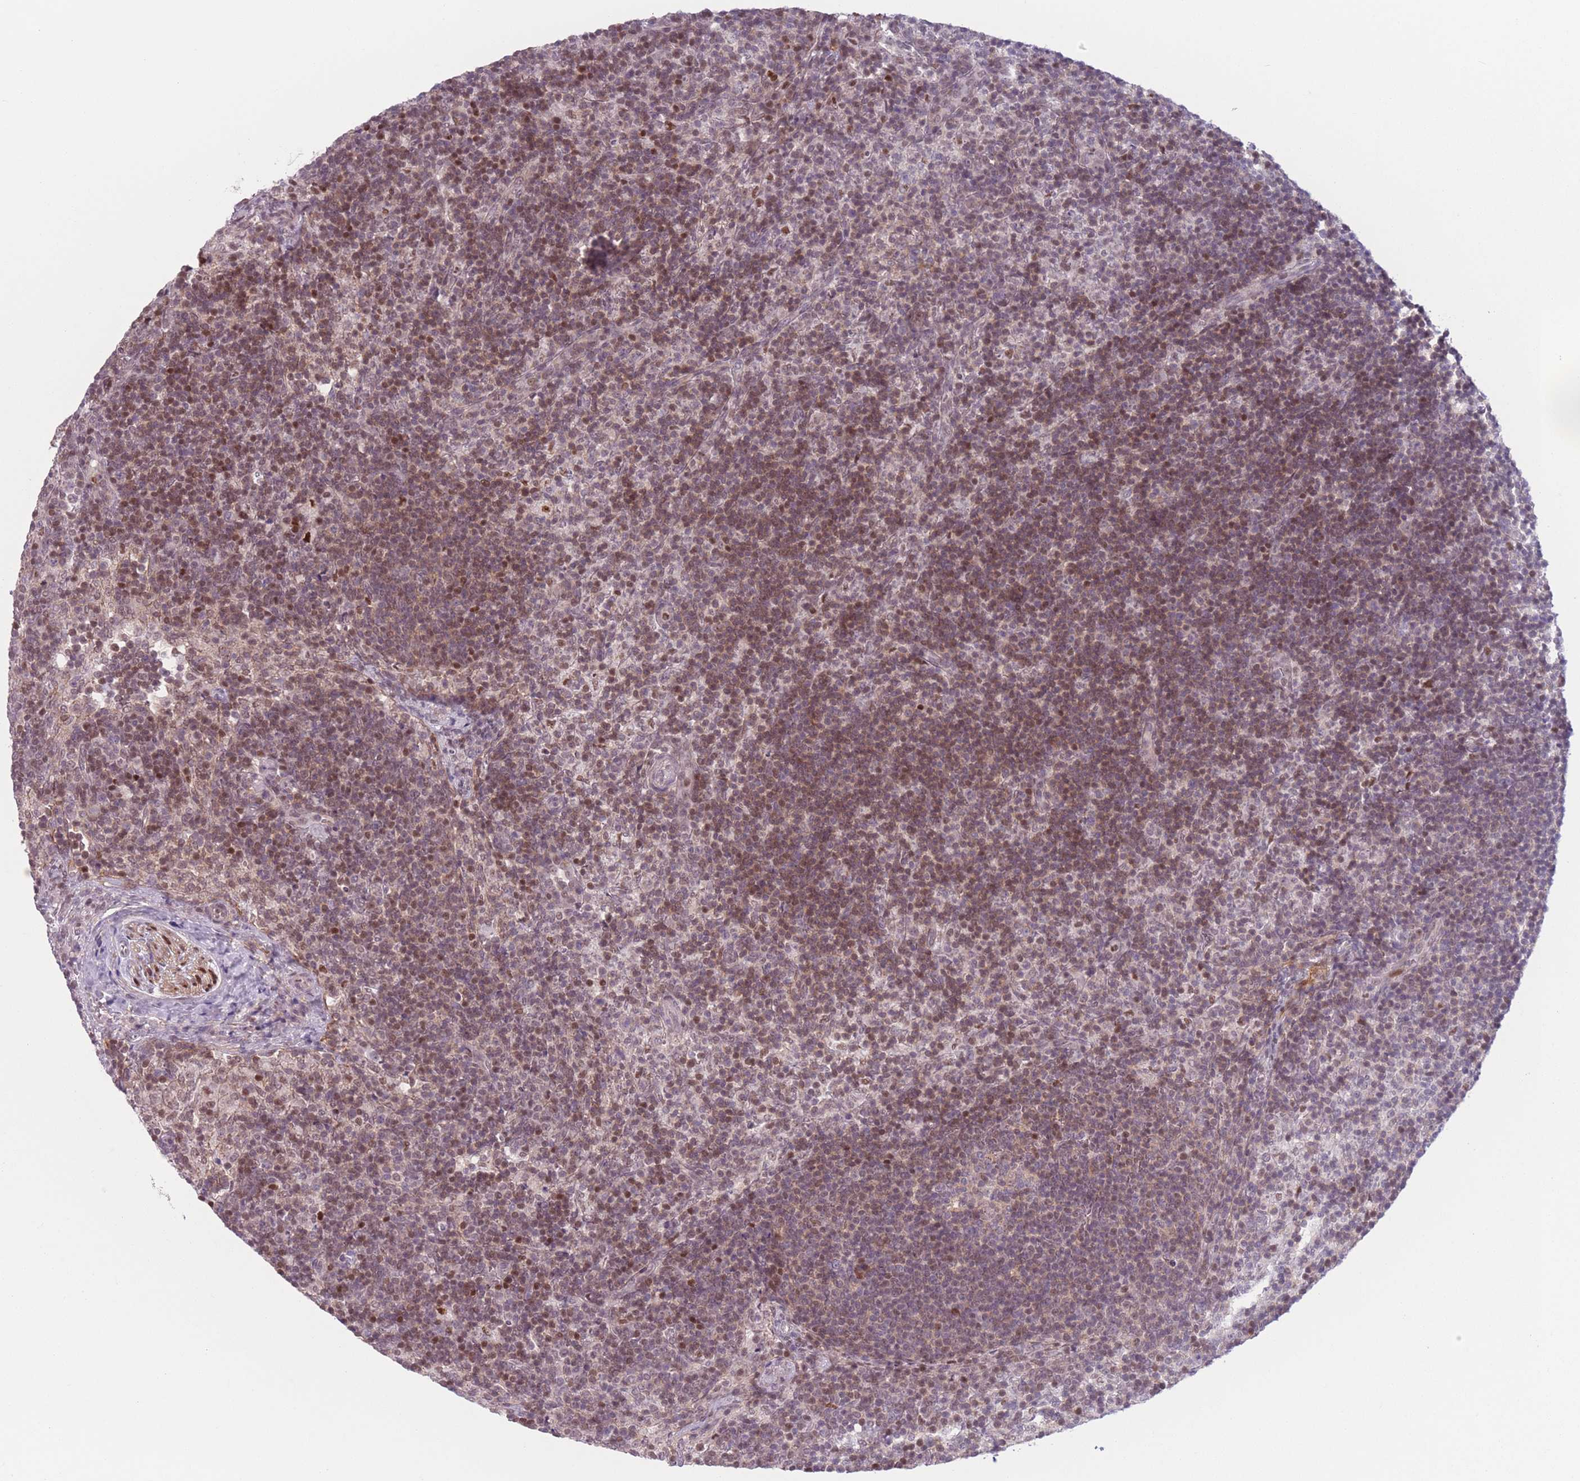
{"staining": {"intensity": "moderate", "quantity": ">75%", "location": "nuclear"}, "tissue": "lymph node", "cell_type": "Non-germinal center cells", "image_type": "normal", "snomed": [{"axis": "morphology", "description": "Normal tissue, NOS"}, {"axis": "topography", "description": "Lymph node"}], "caption": "Moderate nuclear expression is identified in about >75% of non-germinal center cells in unremarkable lymph node.", "gene": "ENSG00000267179", "patient": {"sex": "female", "age": 30}}